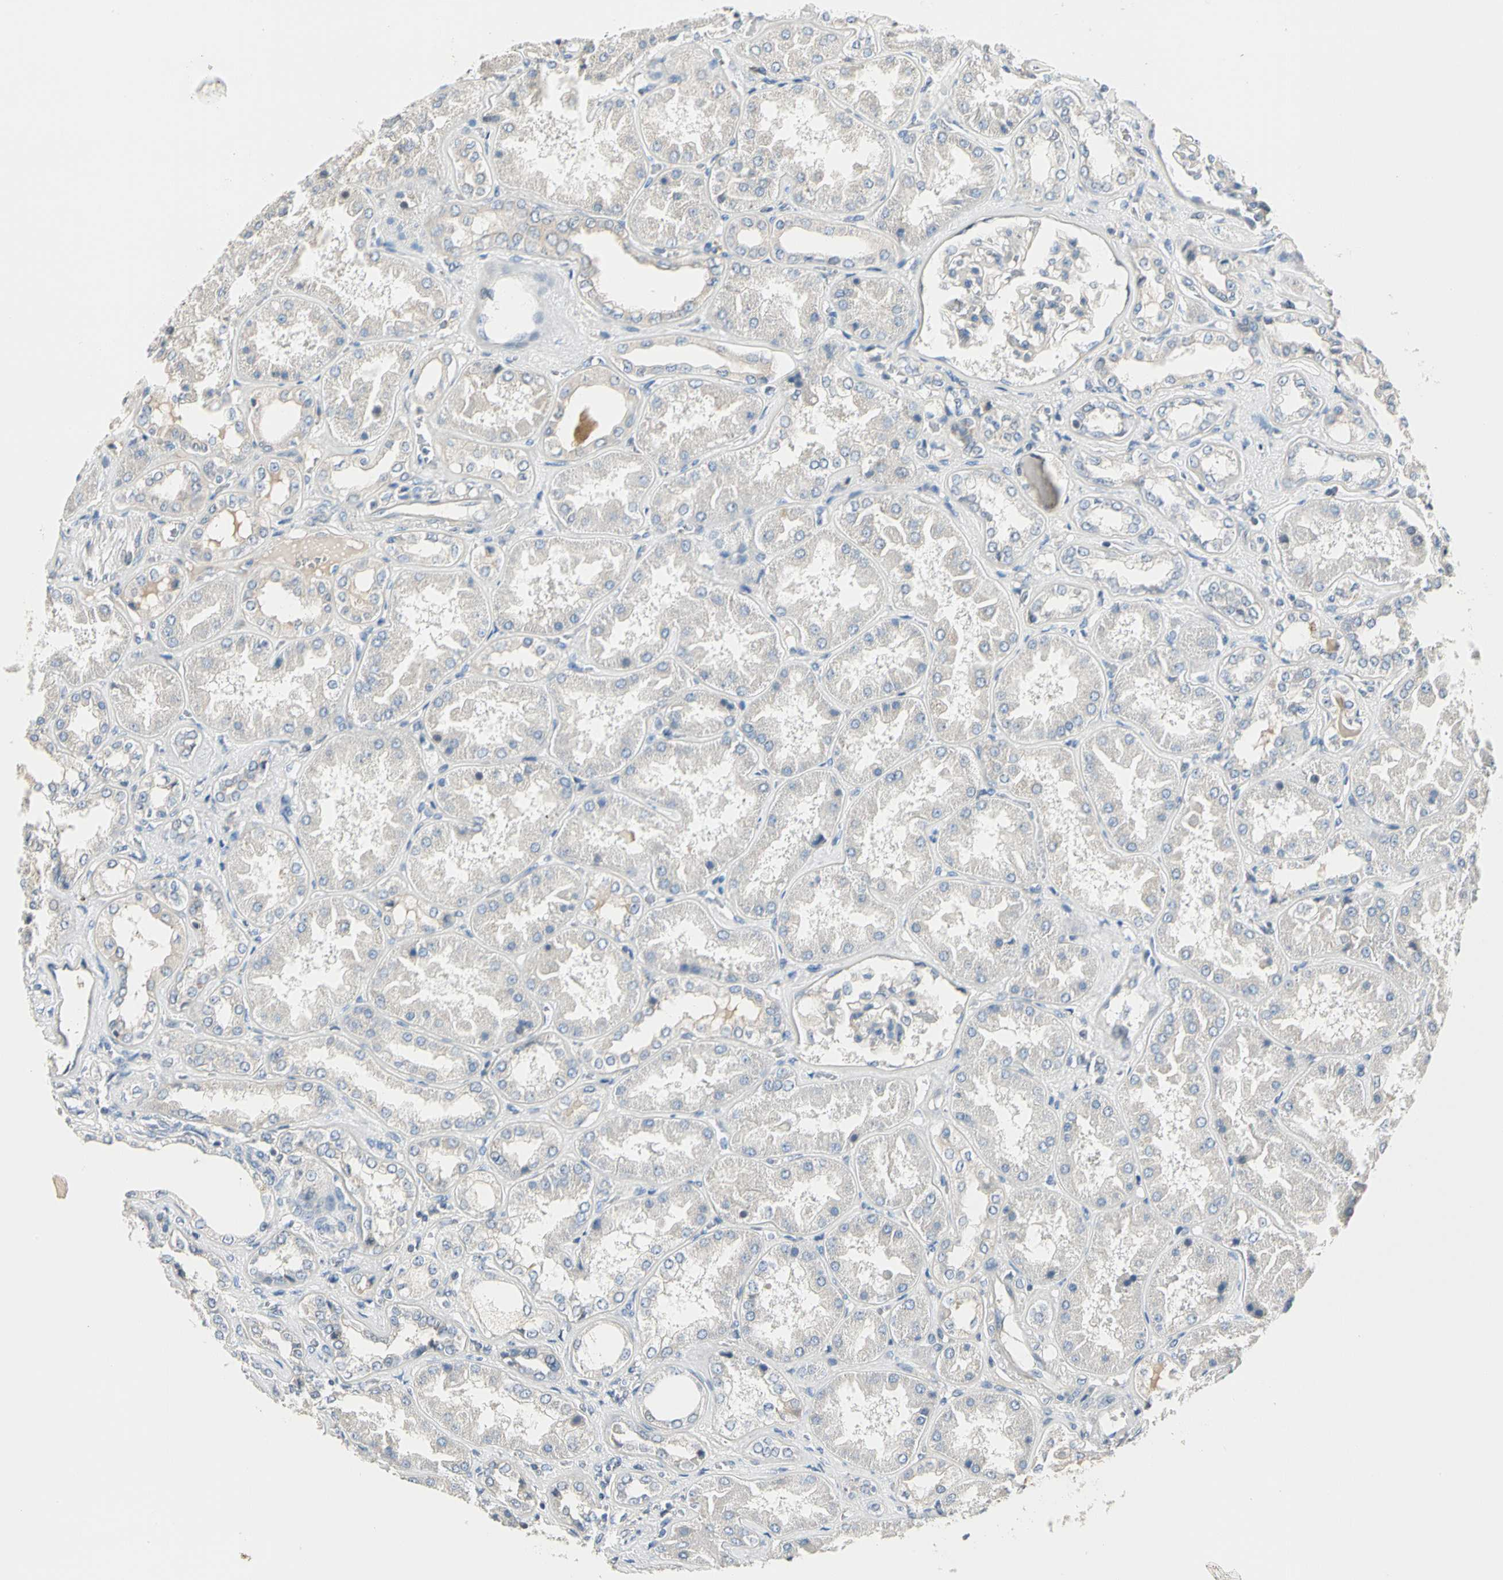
{"staining": {"intensity": "moderate", "quantity": "25%-75%", "location": "cytoplasmic/membranous"}, "tissue": "kidney", "cell_type": "Cells in glomeruli", "image_type": "normal", "snomed": [{"axis": "morphology", "description": "Normal tissue, NOS"}, {"axis": "topography", "description": "Kidney"}], "caption": "This histopathology image shows immunohistochemistry (IHC) staining of normal kidney, with medium moderate cytoplasmic/membranous expression in approximately 25%-75% of cells in glomeruli.", "gene": "GPR153", "patient": {"sex": "female", "age": 56}}